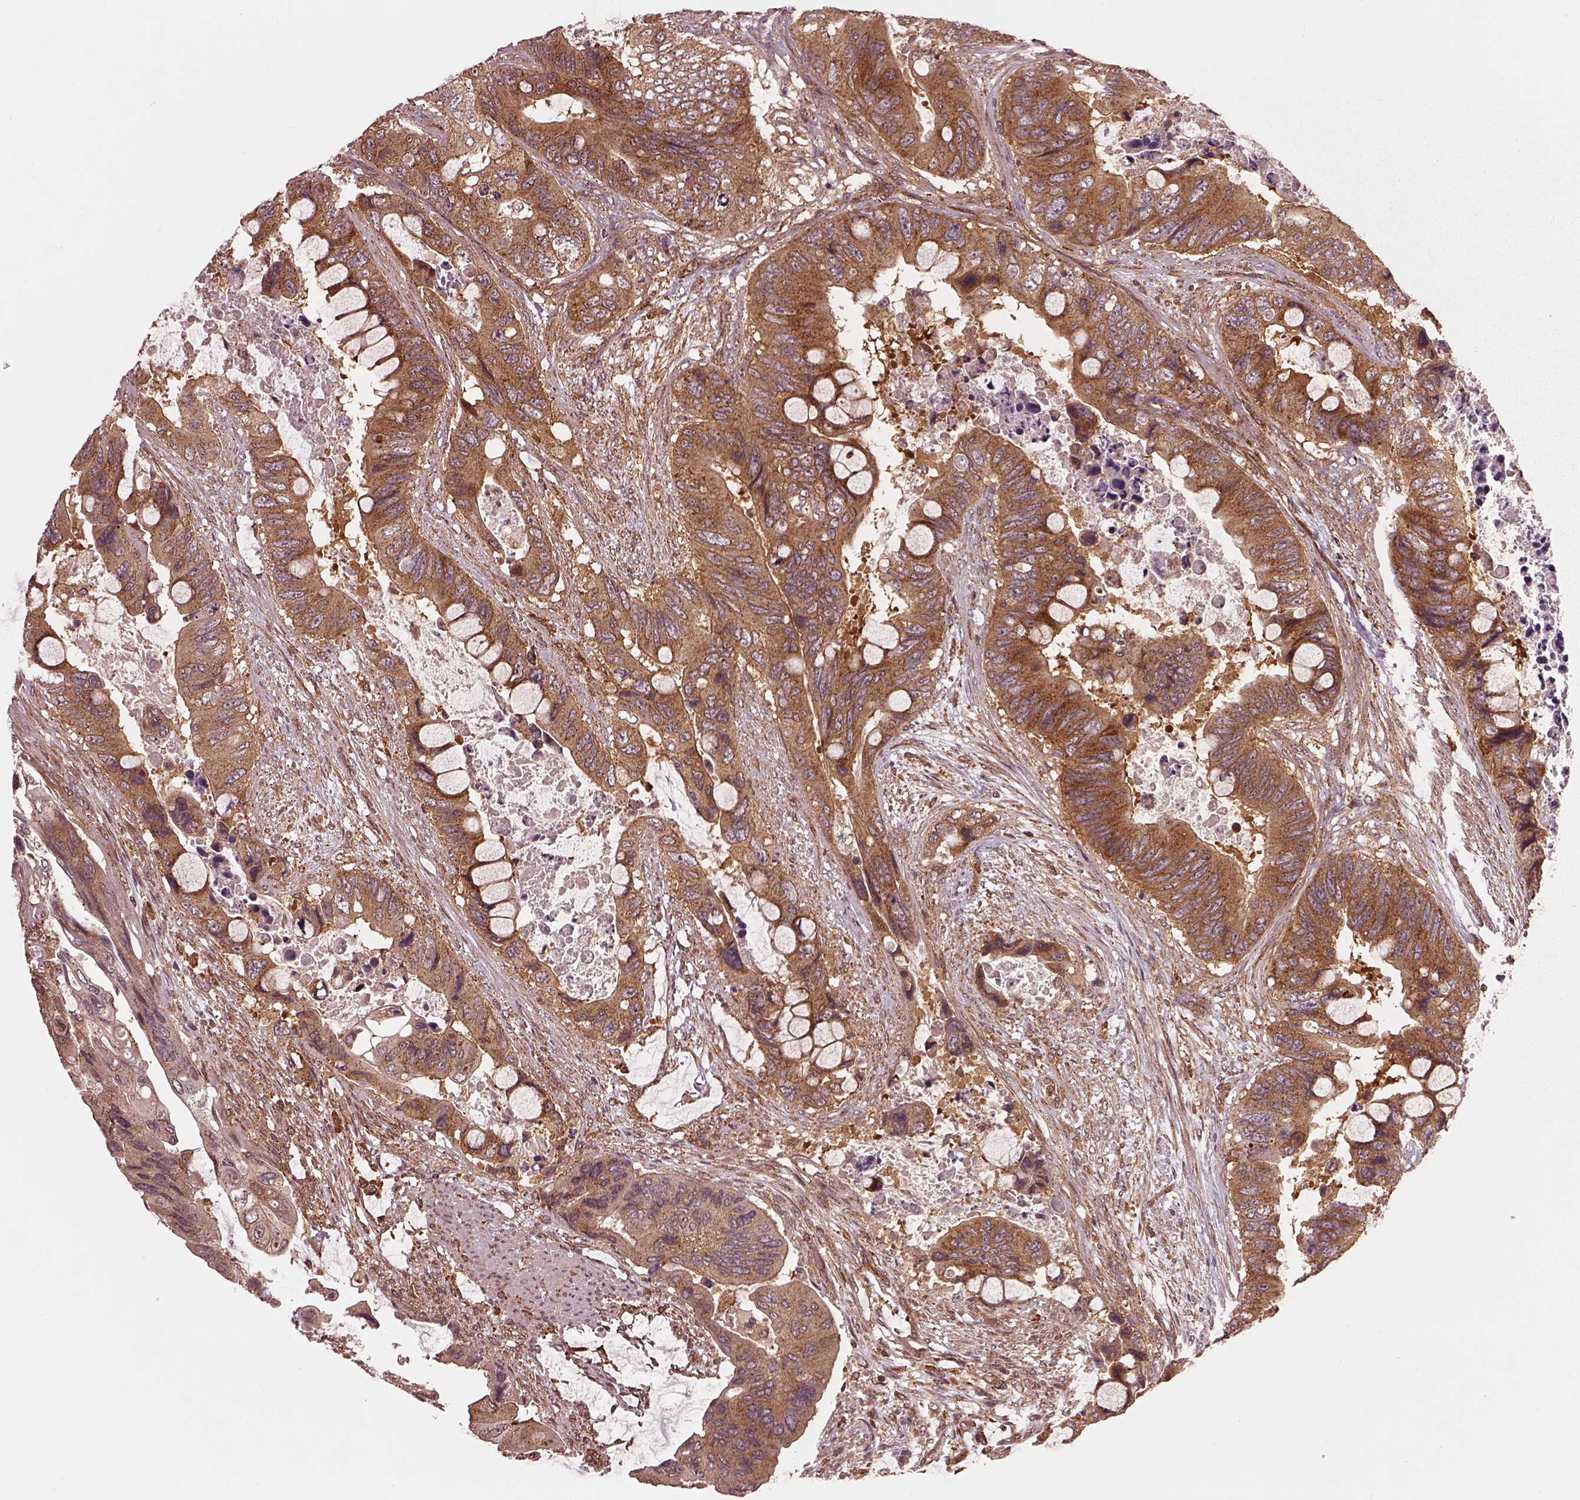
{"staining": {"intensity": "moderate", "quantity": "25%-75%", "location": "cytoplasmic/membranous"}, "tissue": "colorectal cancer", "cell_type": "Tumor cells", "image_type": "cancer", "snomed": [{"axis": "morphology", "description": "Adenocarcinoma, NOS"}, {"axis": "topography", "description": "Rectum"}], "caption": "Protein staining of colorectal adenocarcinoma tissue exhibits moderate cytoplasmic/membranous positivity in about 25%-75% of tumor cells. The protein is stained brown, and the nuclei are stained in blue (DAB IHC with brightfield microscopy, high magnification).", "gene": "WASHC2A", "patient": {"sex": "male", "age": 63}}